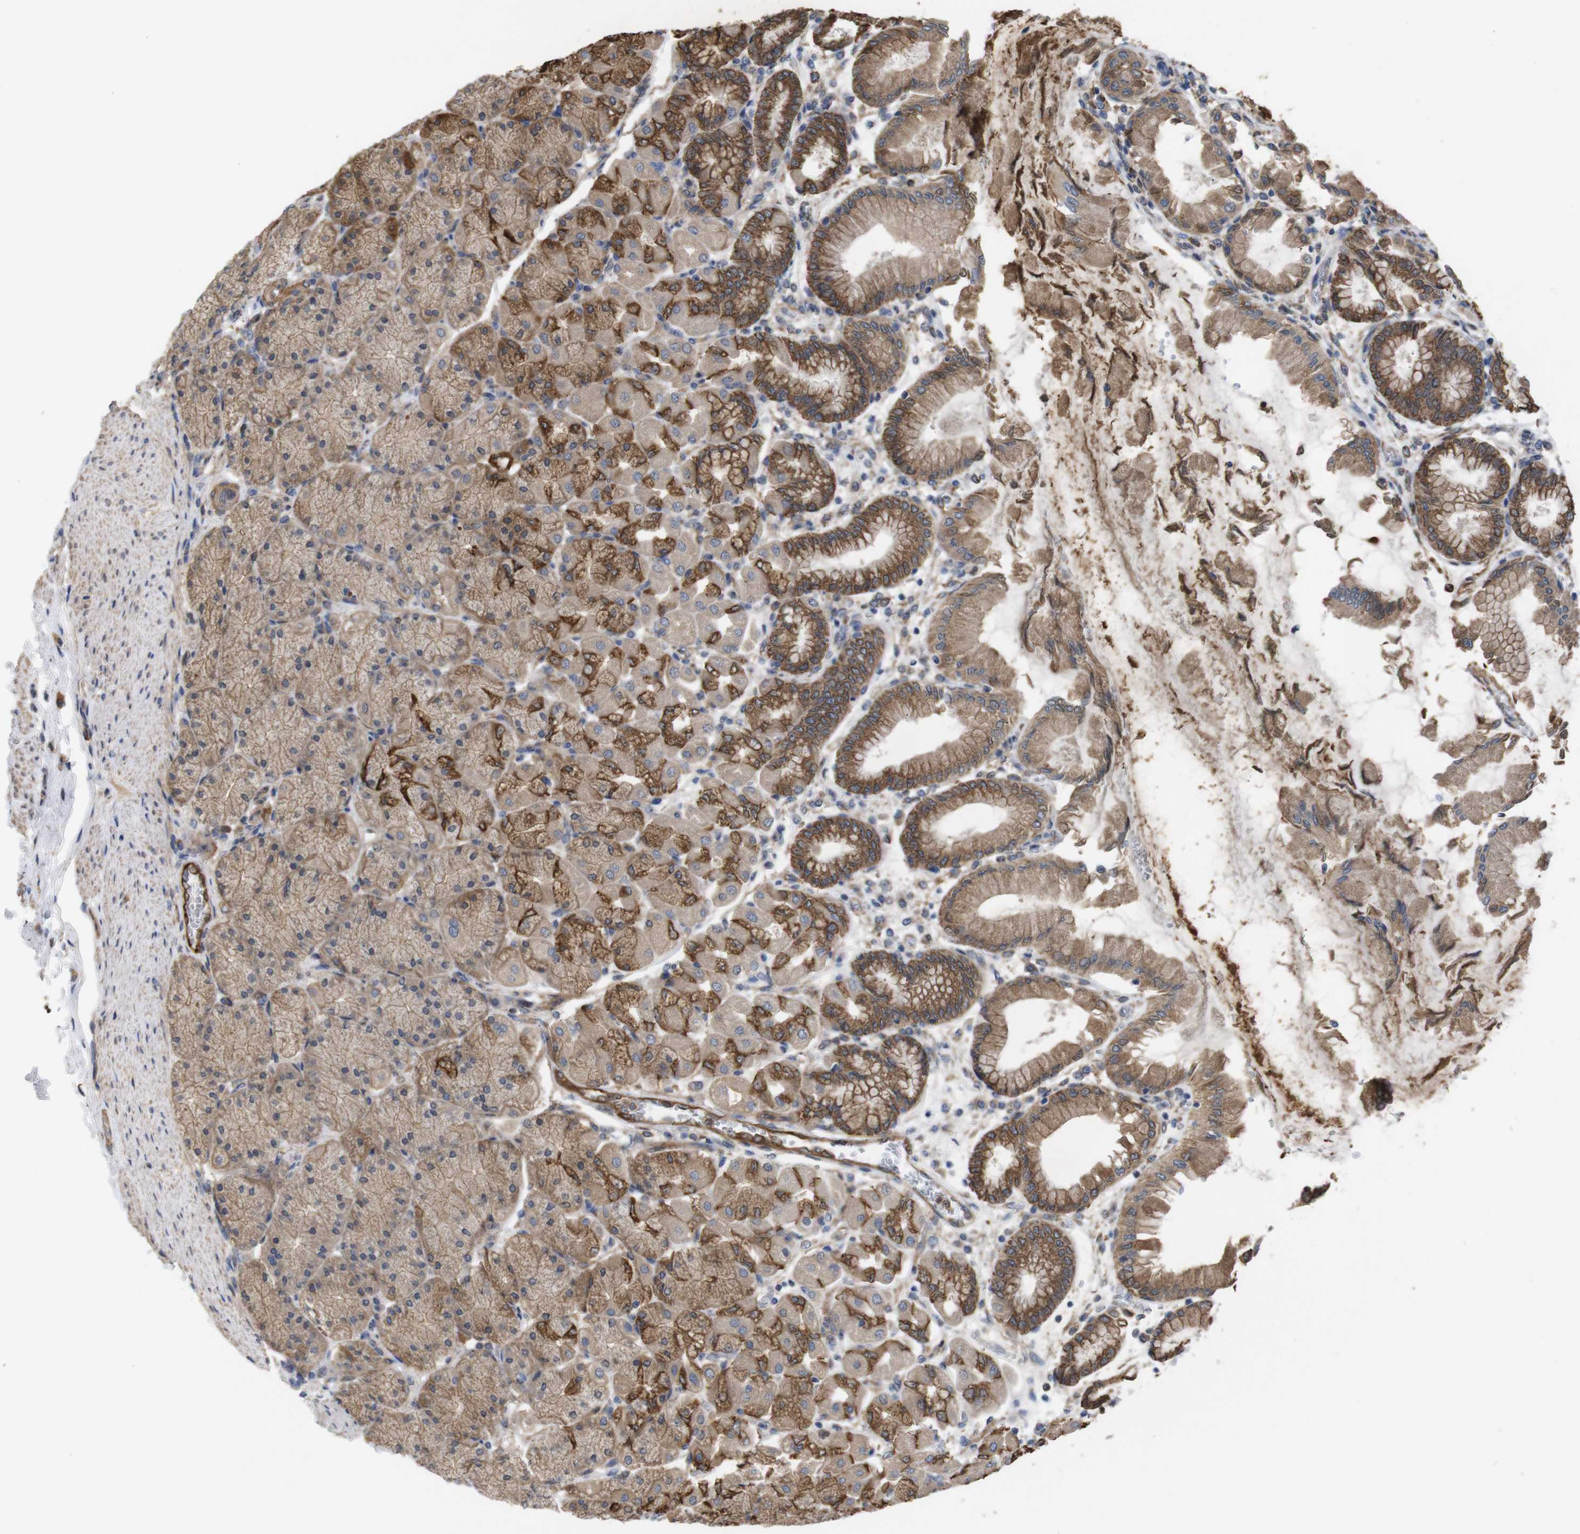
{"staining": {"intensity": "moderate", "quantity": ">75%", "location": "cytoplasmic/membranous"}, "tissue": "stomach", "cell_type": "Glandular cells", "image_type": "normal", "snomed": [{"axis": "morphology", "description": "Normal tissue, NOS"}, {"axis": "topography", "description": "Stomach, upper"}], "caption": "Glandular cells reveal moderate cytoplasmic/membranous positivity in approximately >75% of cells in benign stomach. The staining is performed using DAB (3,3'-diaminobenzidine) brown chromogen to label protein expression. The nuclei are counter-stained blue using hematoxylin.", "gene": "TIAM1", "patient": {"sex": "female", "age": 56}}